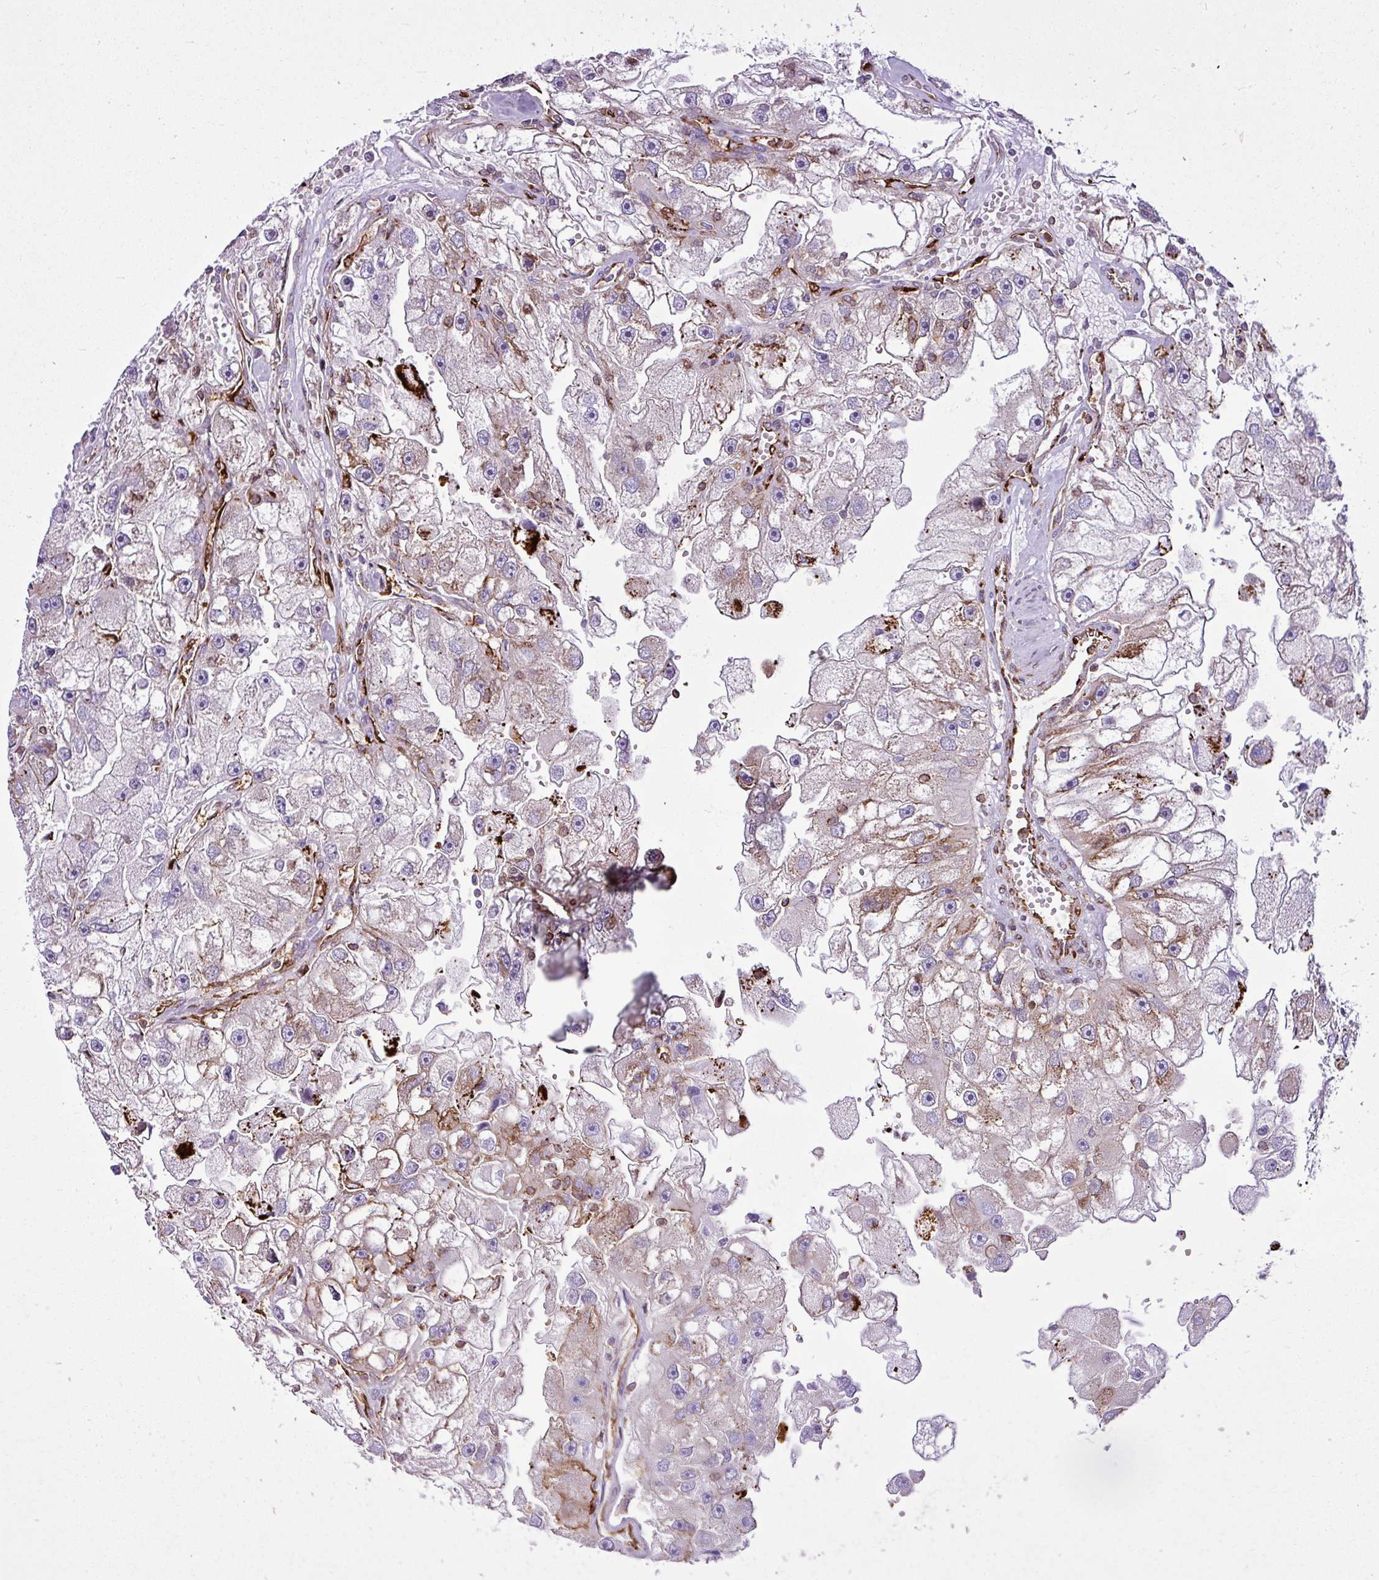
{"staining": {"intensity": "moderate", "quantity": "<25%", "location": "cytoplasmic/membranous"}, "tissue": "renal cancer", "cell_type": "Tumor cells", "image_type": "cancer", "snomed": [{"axis": "morphology", "description": "Adenocarcinoma, NOS"}, {"axis": "topography", "description": "Kidney"}], "caption": "Immunohistochemistry image of neoplastic tissue: renal cancer (adenocarcinoma) stained using immunohistochemistry exhibits low levels of moderate protein expression localized specifically in the cytoplasmic/membranous of tumor cells, appearing as a cytoplasmic/membranous brown color.", "gene": "EME2", "patient": {"sex": "male", "age": 63}}